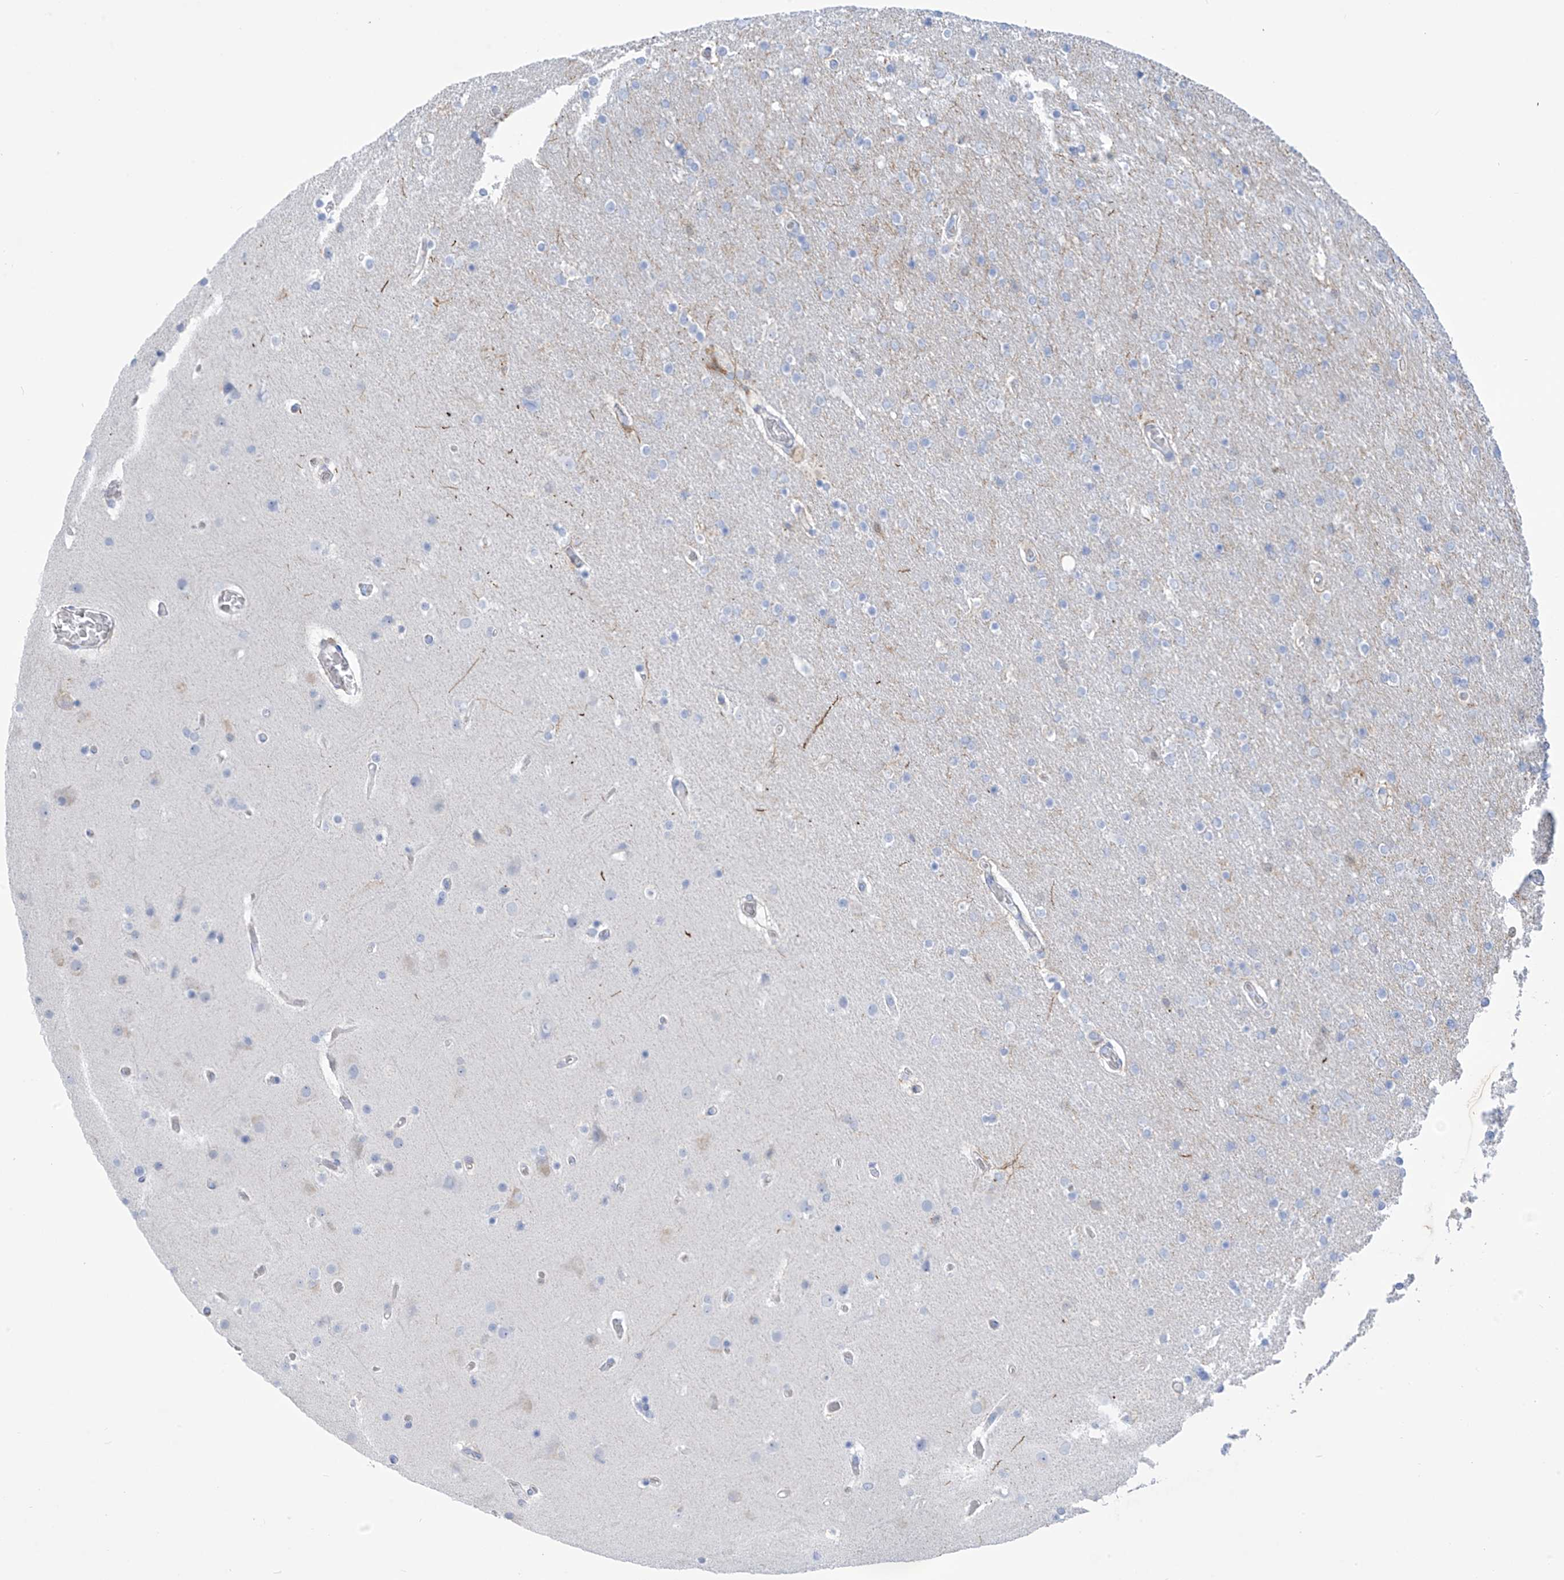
{"staining": {"intensity": "negative", "quantity": "none", "location": "none"}, "tissue": "glioma", "cell_type": "Tumor cells", "image_type": "cancer", "snomed": [{"axis": "morphology", "description": "Glioma, malignant, High grade"}, {"axis": "topography", "description": "Cerebral cortex"}], "caption": "A micrograph of human malignant glioma (high-grade) is negative for staining in tumor cells. (Stains: DAB immunohistochemistry (IHC) with hematoxylin counter stain, Microscopy: brightfield microscopy at high magnification).", "gene": "TRMT2B", "patient": {"sex": "female", "age": 36}}